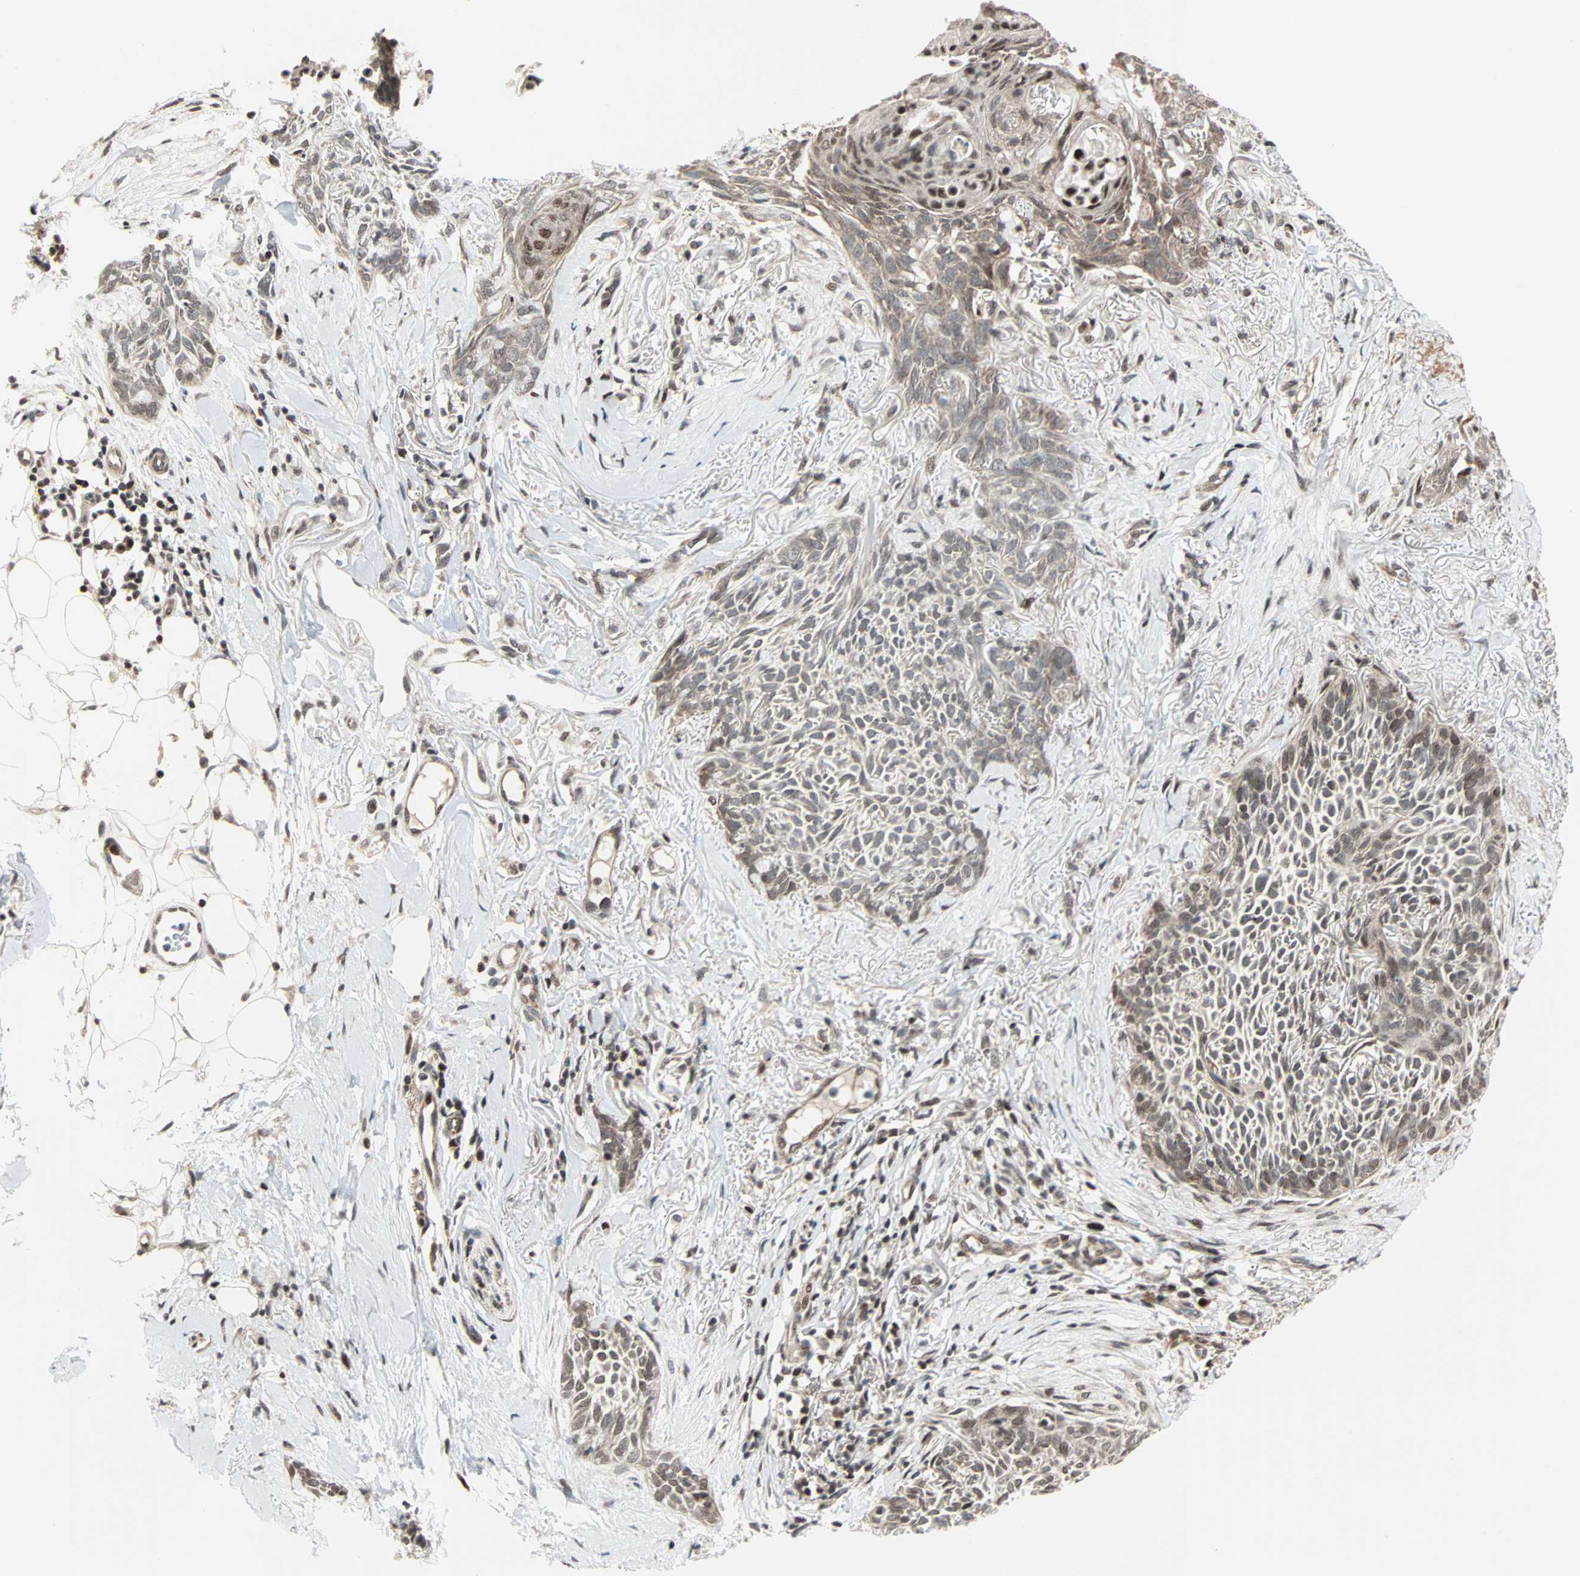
{"staining": {"intensity": "weak", "quantity": "25%-75%", "location": "nuclear"}, "tissue": "skin cancer", "cell_type": "Tumor cells", "image_type": "cancer", "snomed": [{"axis": "morphology", "description": "Basal cell carcinoma"}, {"axis": "topography", "description": "Skin"}], "caption": "The histopathology image shows immunohistochemical staining of basal cell carcinoma (skin). There is weak nuclear positivity is appreciated in approximately 25%-75% of tumor cells. Nuclei are stained in blue.", "gene": "CBX4", "patient": {"sex": "female", "age": 84}}